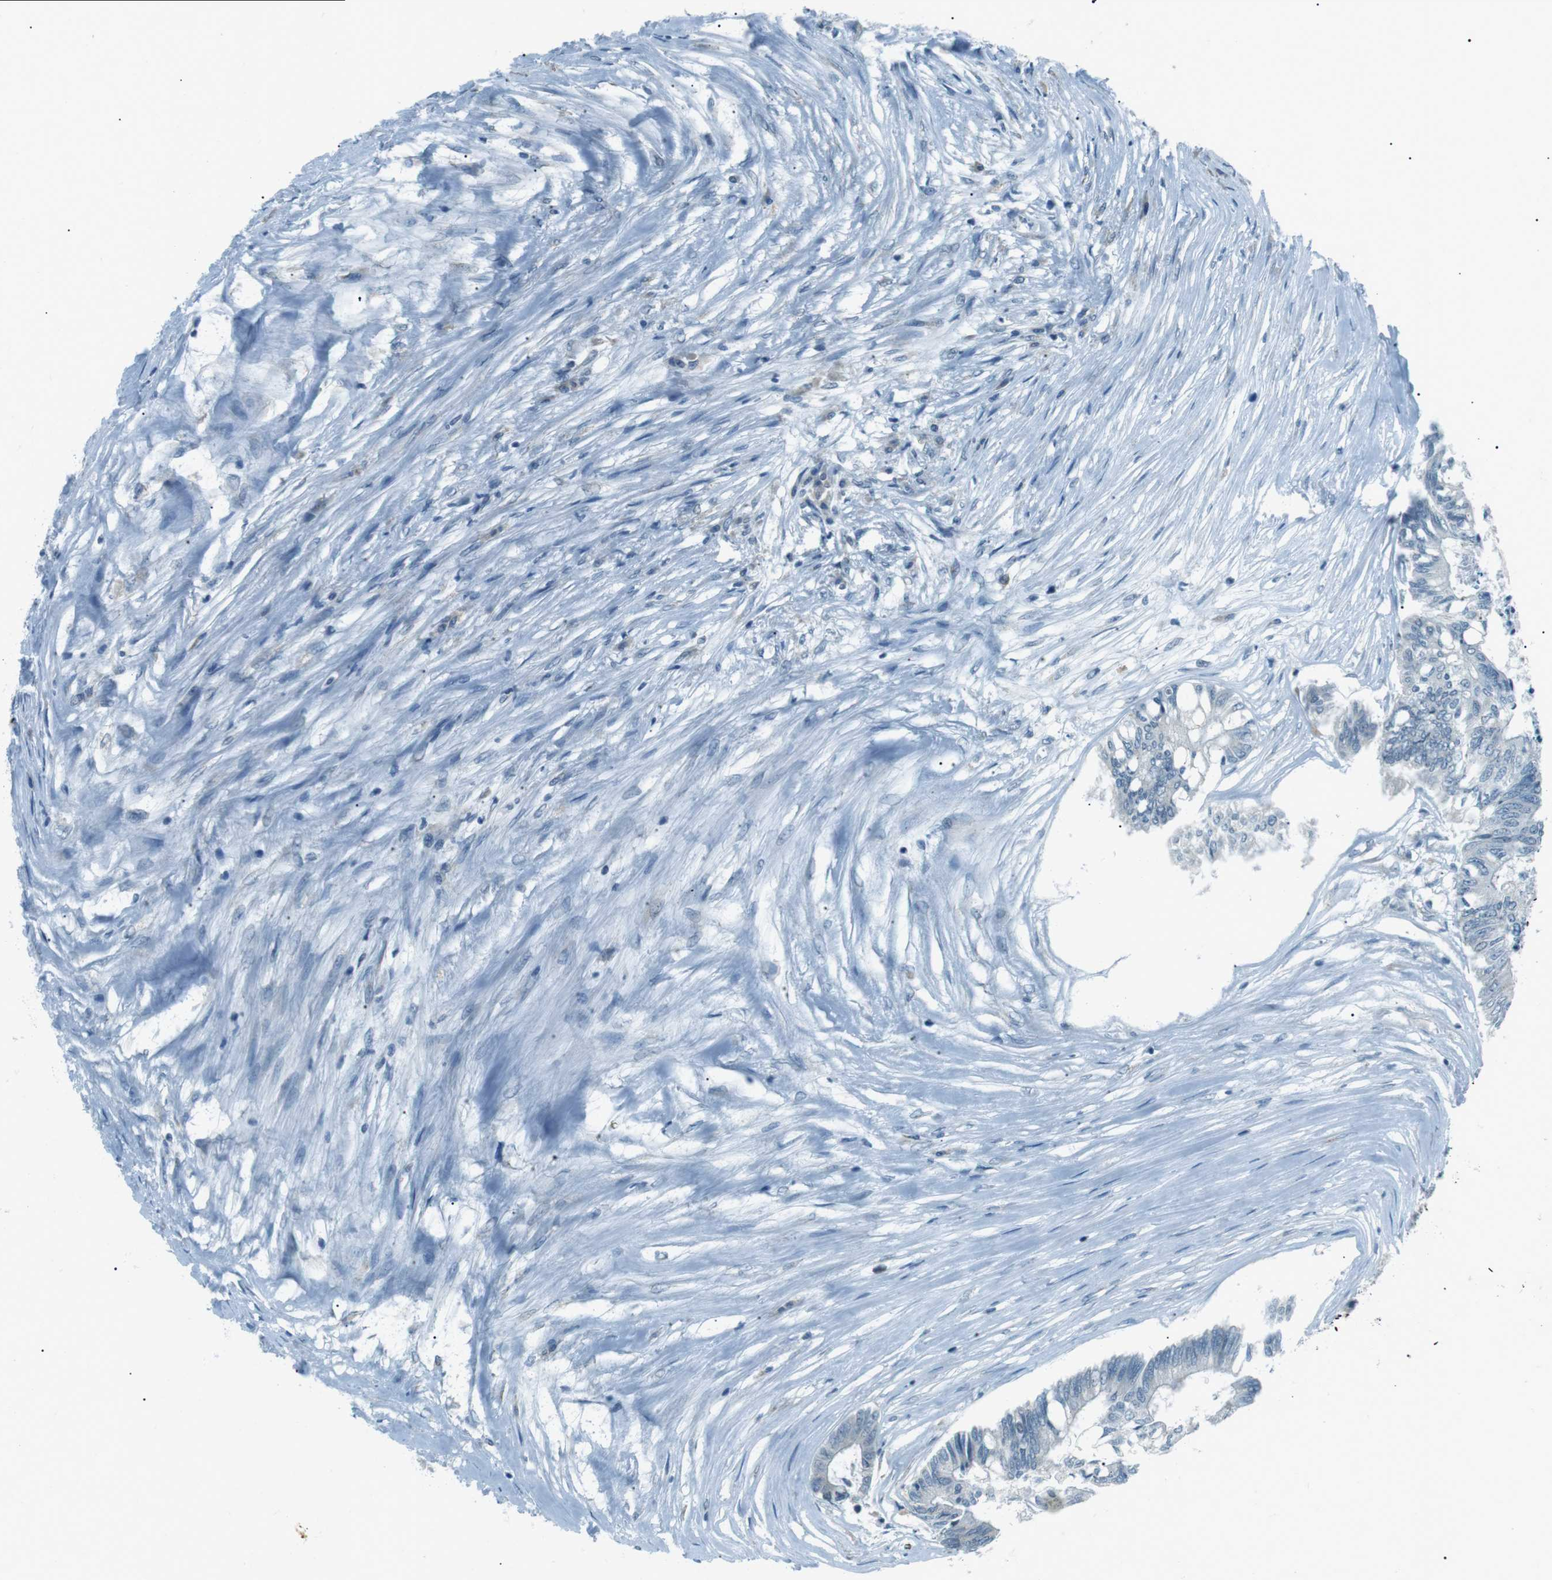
{"staining": {"intensity": "negative", "quantity": "none", "location": "none"}, "tissue": "colorectal cancer", "cell_type": "Tumor cells", "image_type": "cancer", "snomed": [{"axis": "morphology", "description": "Adenocarcinoma, NOS"}, {"axis": "topography", "description": "Rectum"}], "caption": "Immunohistochemistry of human colorectal adenocarcinoma shows no staining in tumor cells. The staining is performed using DAB (3,3'-diaminobenzidine) brown chromogen with nuclei counter-stained in using hematoxylin.", "gene": "SERPINB2", "patient": {"sex": "male", "age": 63}}